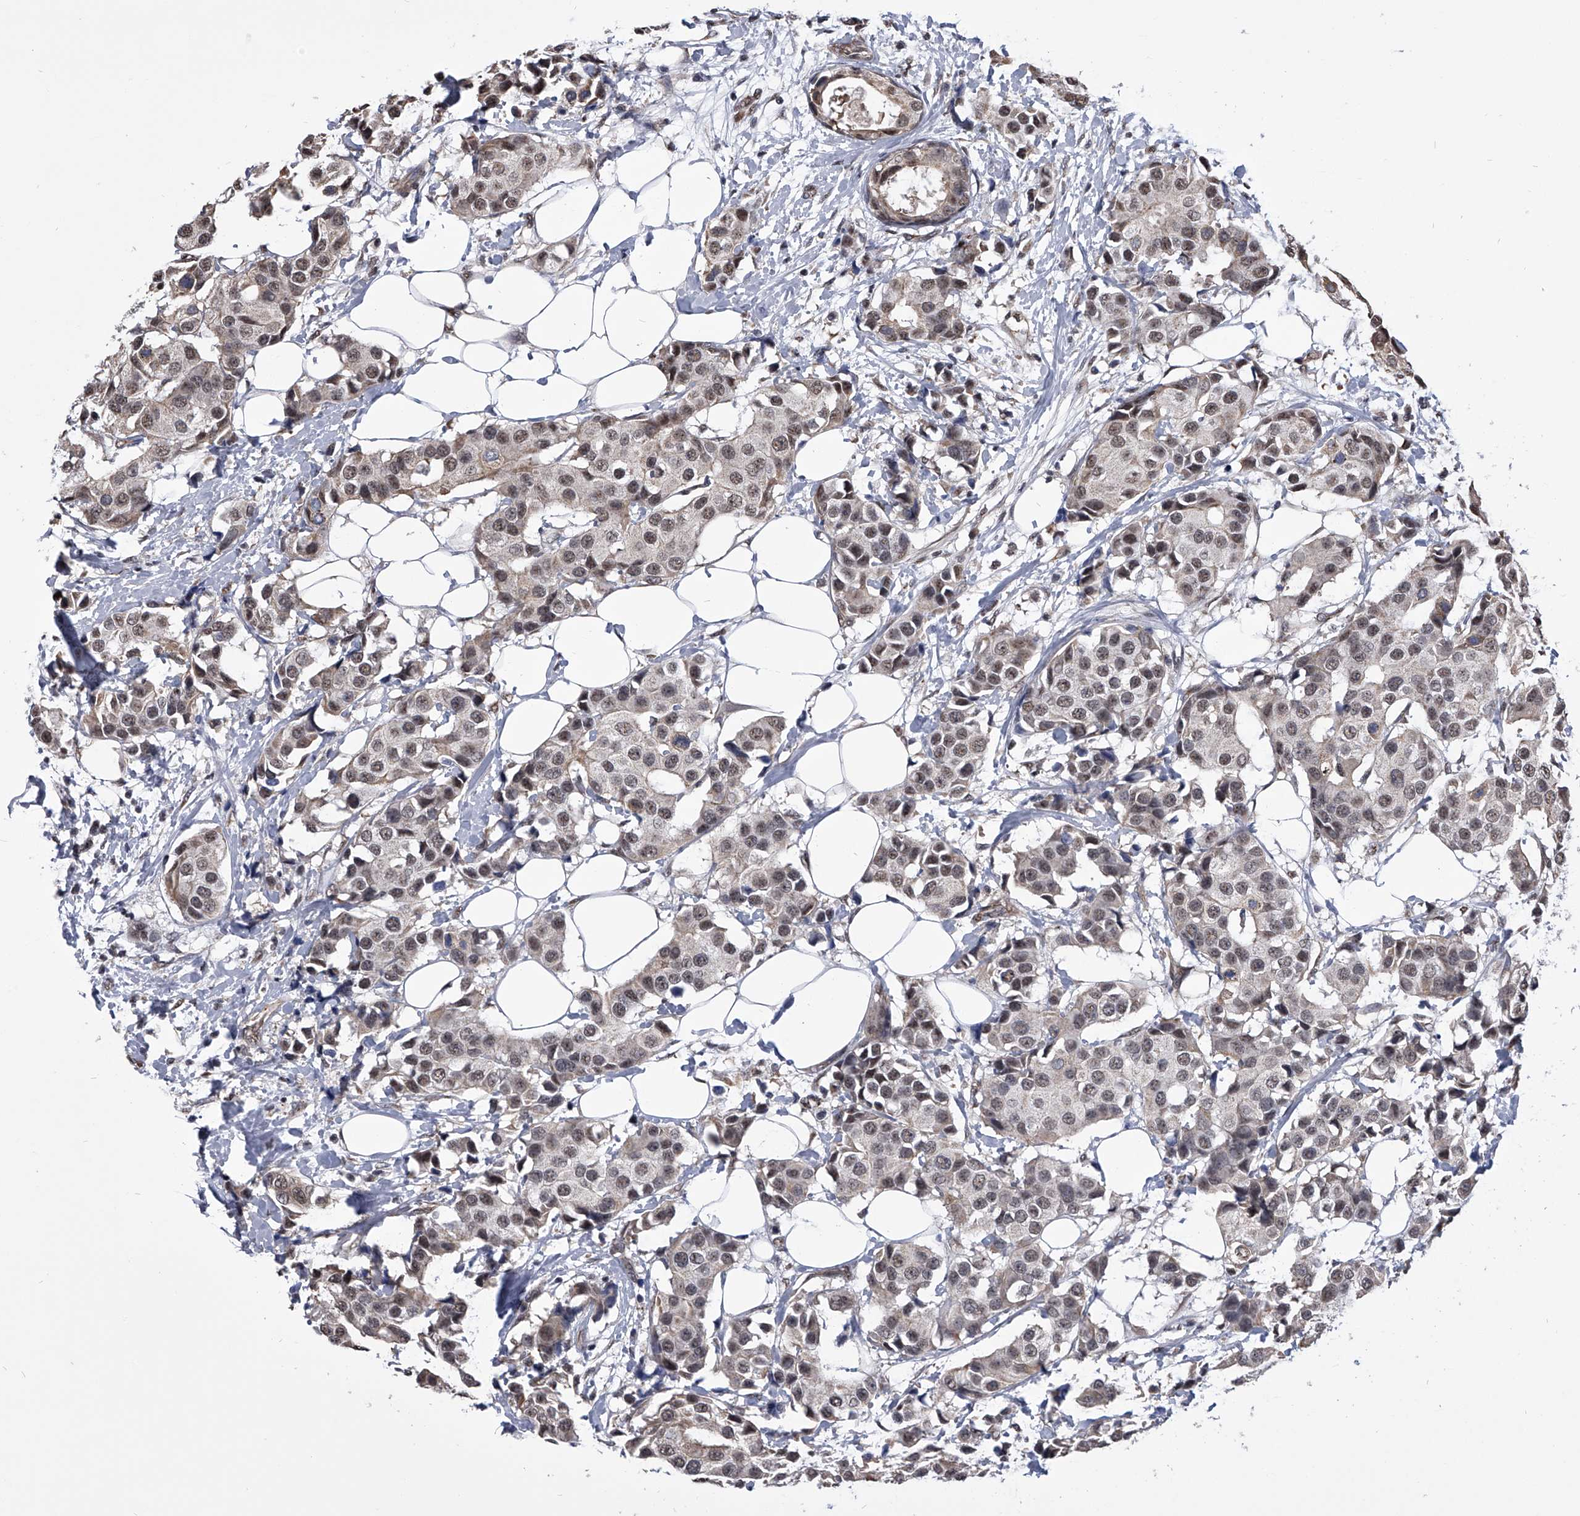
{"staining": {"intensity": "moderate", "quantity": ">75%", "location": "nuclear"}, "tissue": "breast cancer", "cell_type": "Tumor cells", "image_type": "cancer", "snomed": [{"axis": "morphology", "description": "Normal tissue, NOS"}, {"axis": "morphology", "description": "Duct carcinoma"}, {"axis": "topography", "description": "Breast"}], "caption": "IHC histopathology image of neoplastic tissue: breast cancer stained using immunohistochemistry reveals medium levels of moderate protein expression localized specifically in the nuclear of tumor cells, appearing as a nuclear brown color.", "gene": "ZNF76", "patient": {"sex": "female", "age": 39}}